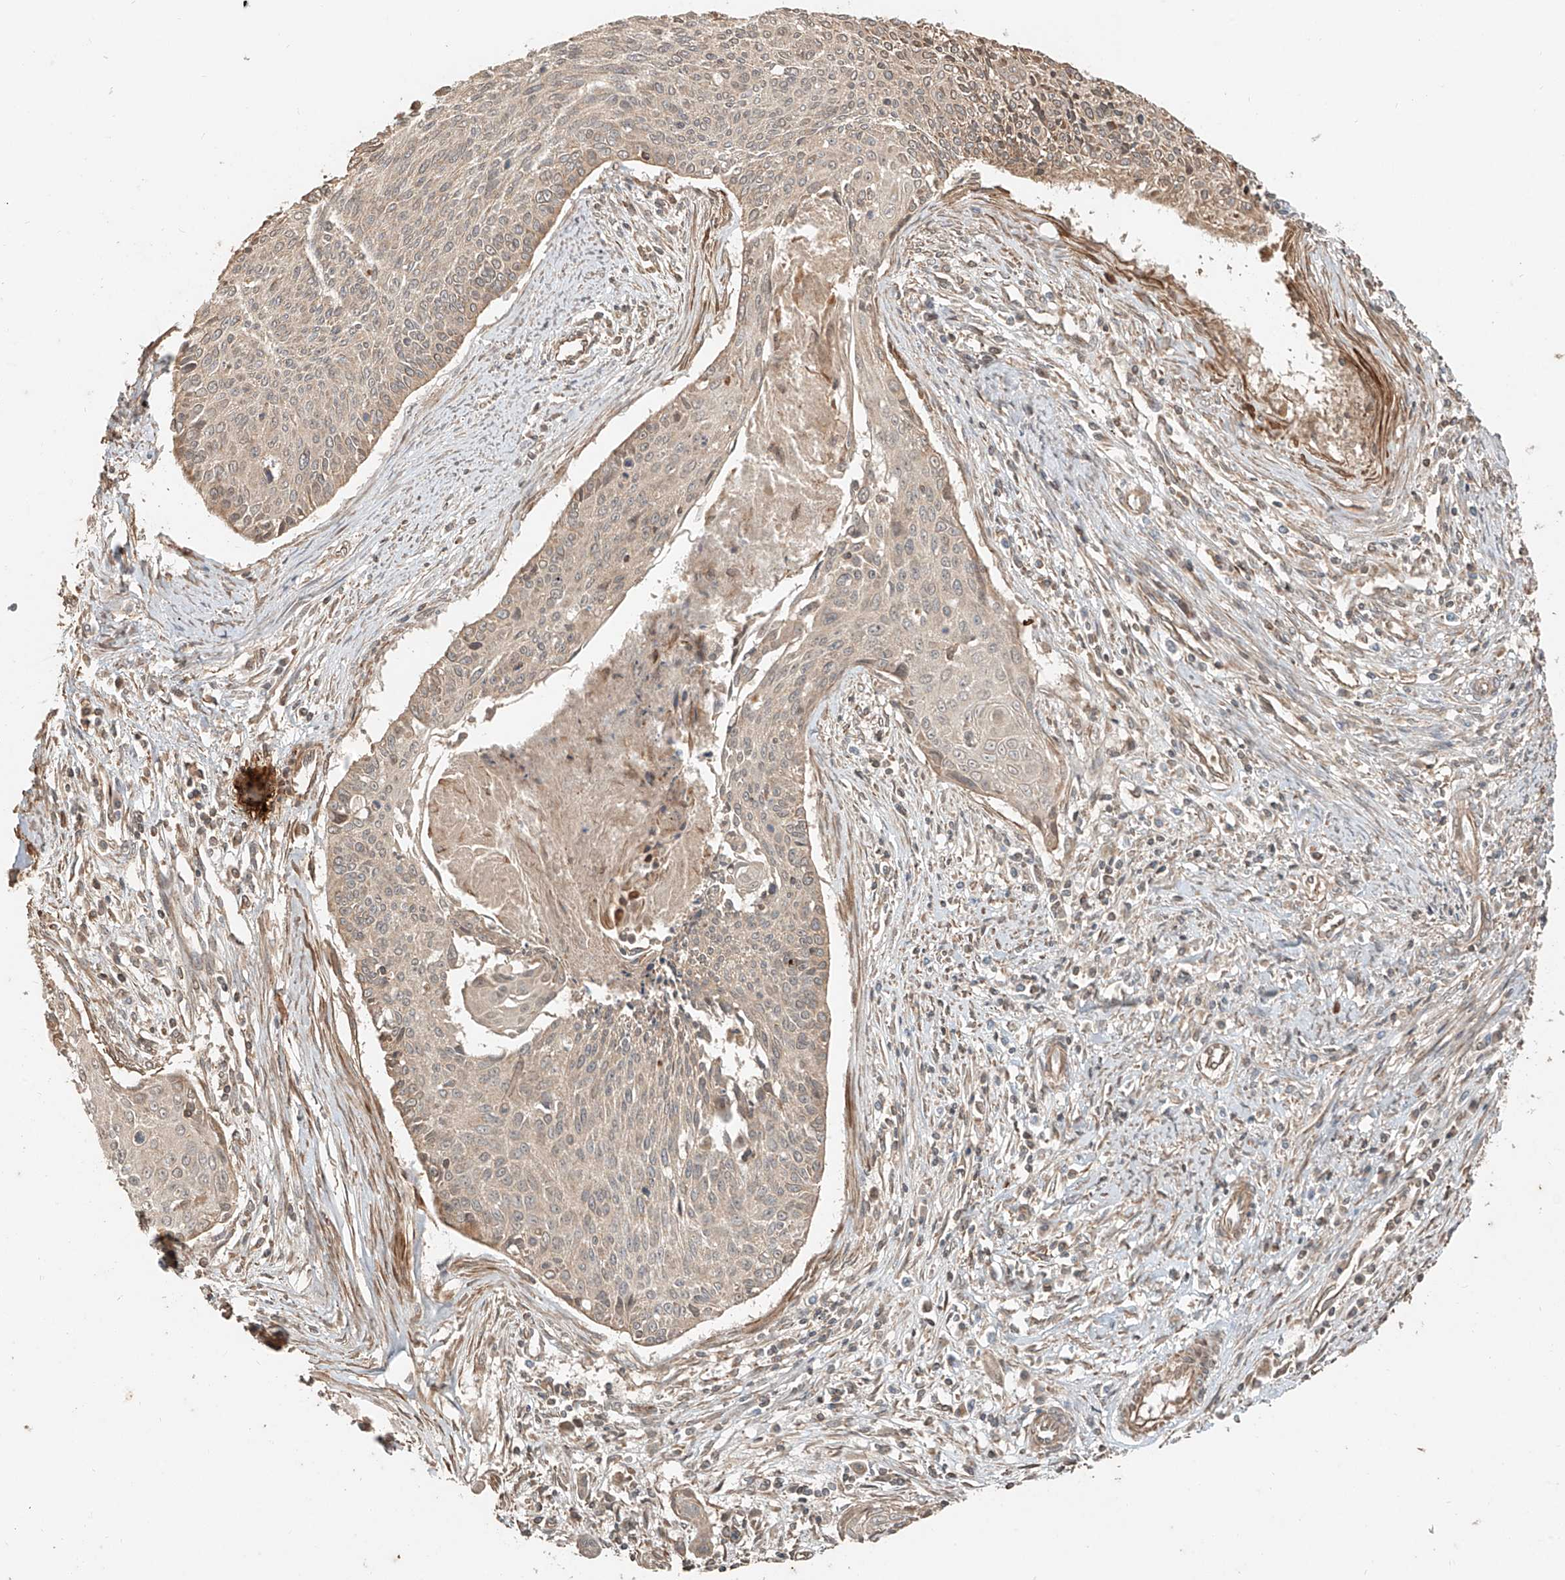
{"staining": {"intensity": "weak", "quantity": "<25%", "location": "cytoplasmic/membranous"}, "tissue": "cervical cancer", "cell_type": "Tumor cells", "image_type": "cancer", "snomed": [{"axis": "morphology", "description": "Squamous cell carcinoma, NOS"}, {"axis": "topography", "description": "Cervix"}], "caption": "Immunohistochemistry (IHC) micrograph of cervical cancer stained for a protein (brown), which shows no expression in tumor cells.", "gene": "ANKZF1", "patient": {"sex": "female", "age": 55}}